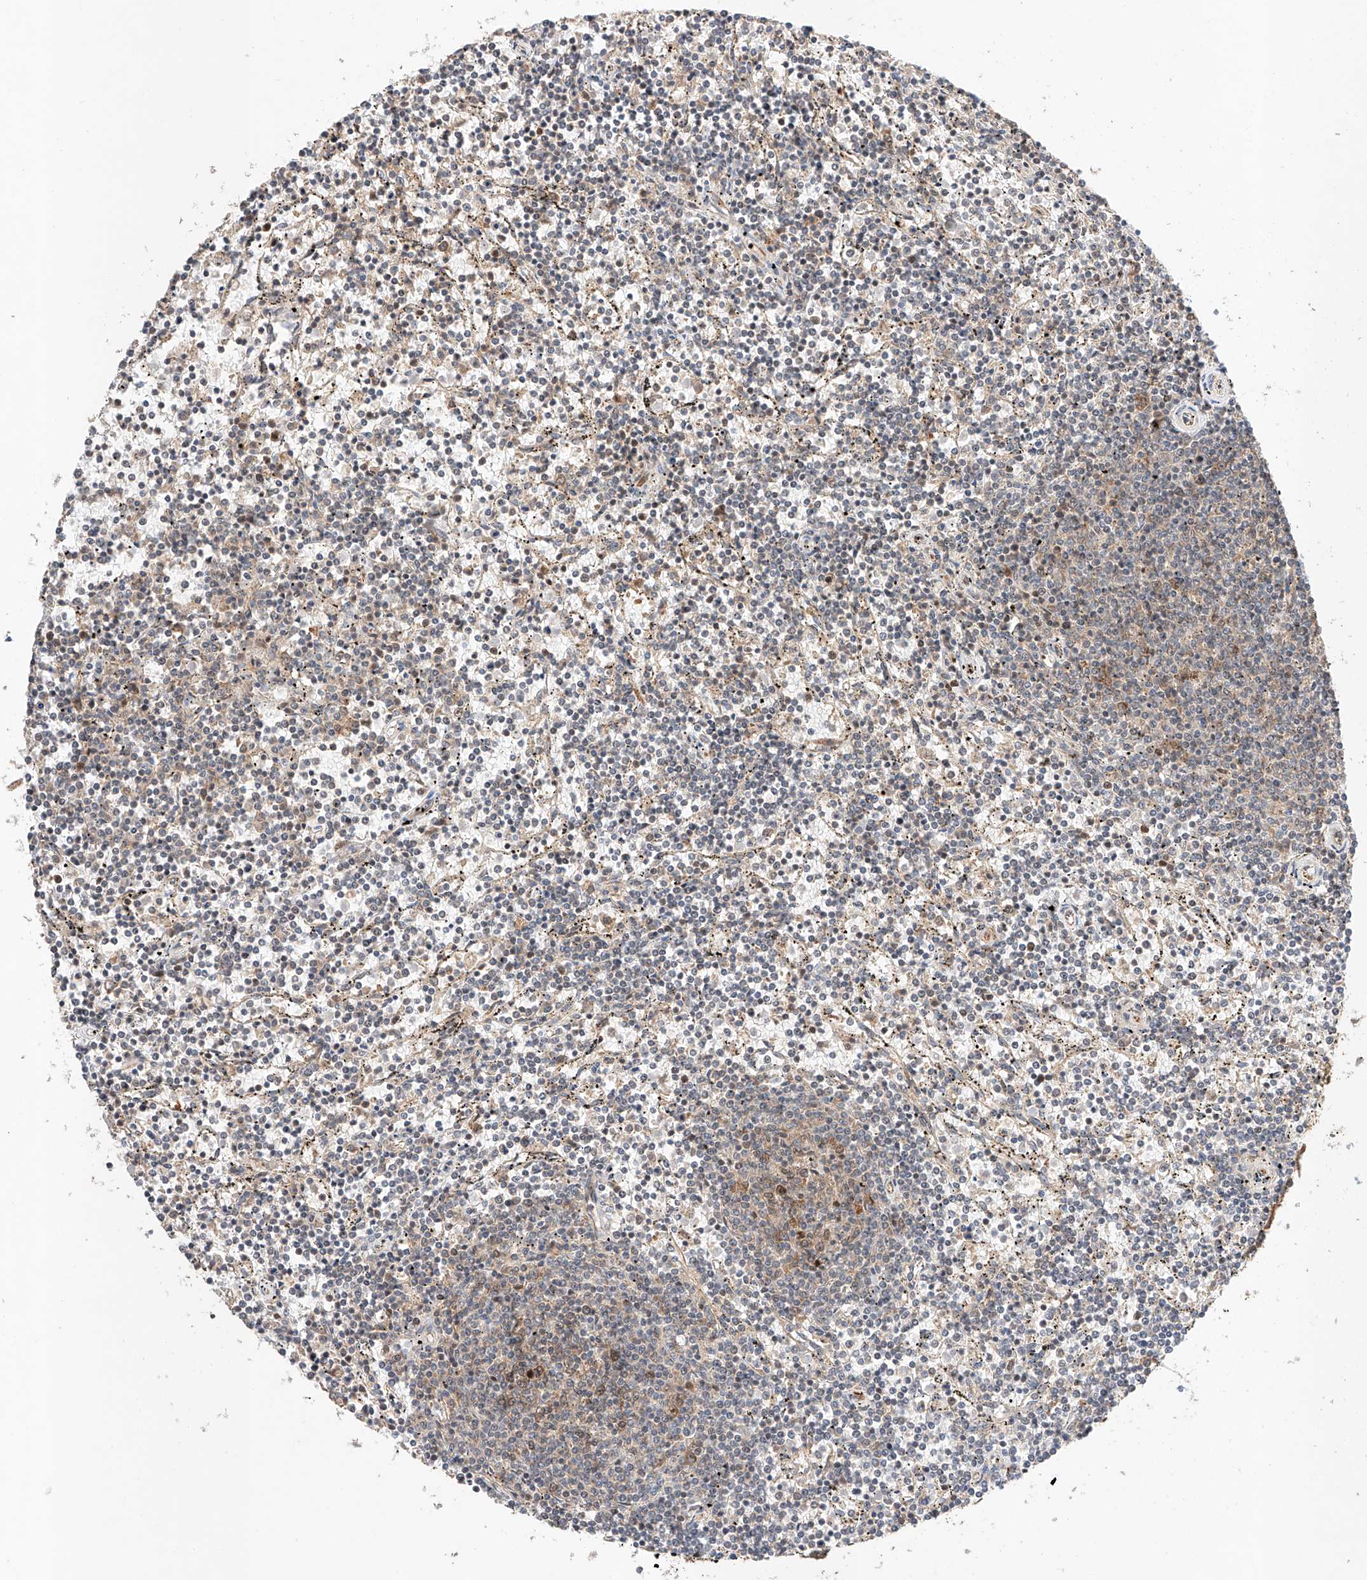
{"staining": {"intensity": "negative", "quantity": "none", "location": "none"}, "tissue": "lymphoma", "cell_type": "Tumor cells", "image_type": "cancer", "snomed": [{"axis": "morphology", "description": "Malignant lymphoma, non-Hodgkin's type, Low grade"}, {"axis": "topography", "description": "Spleen"}], "caption": "Immunohistochemical staining of lymphoma exhibits no significant expression in tumor cells. The staining is performed using DAB (3,3'-diaminobenzidine) brown chromogen with nuclei counter-stained in using hematoxylin.", "gene": "RAB23", "patient": {"sex": "female", "age": 50}}